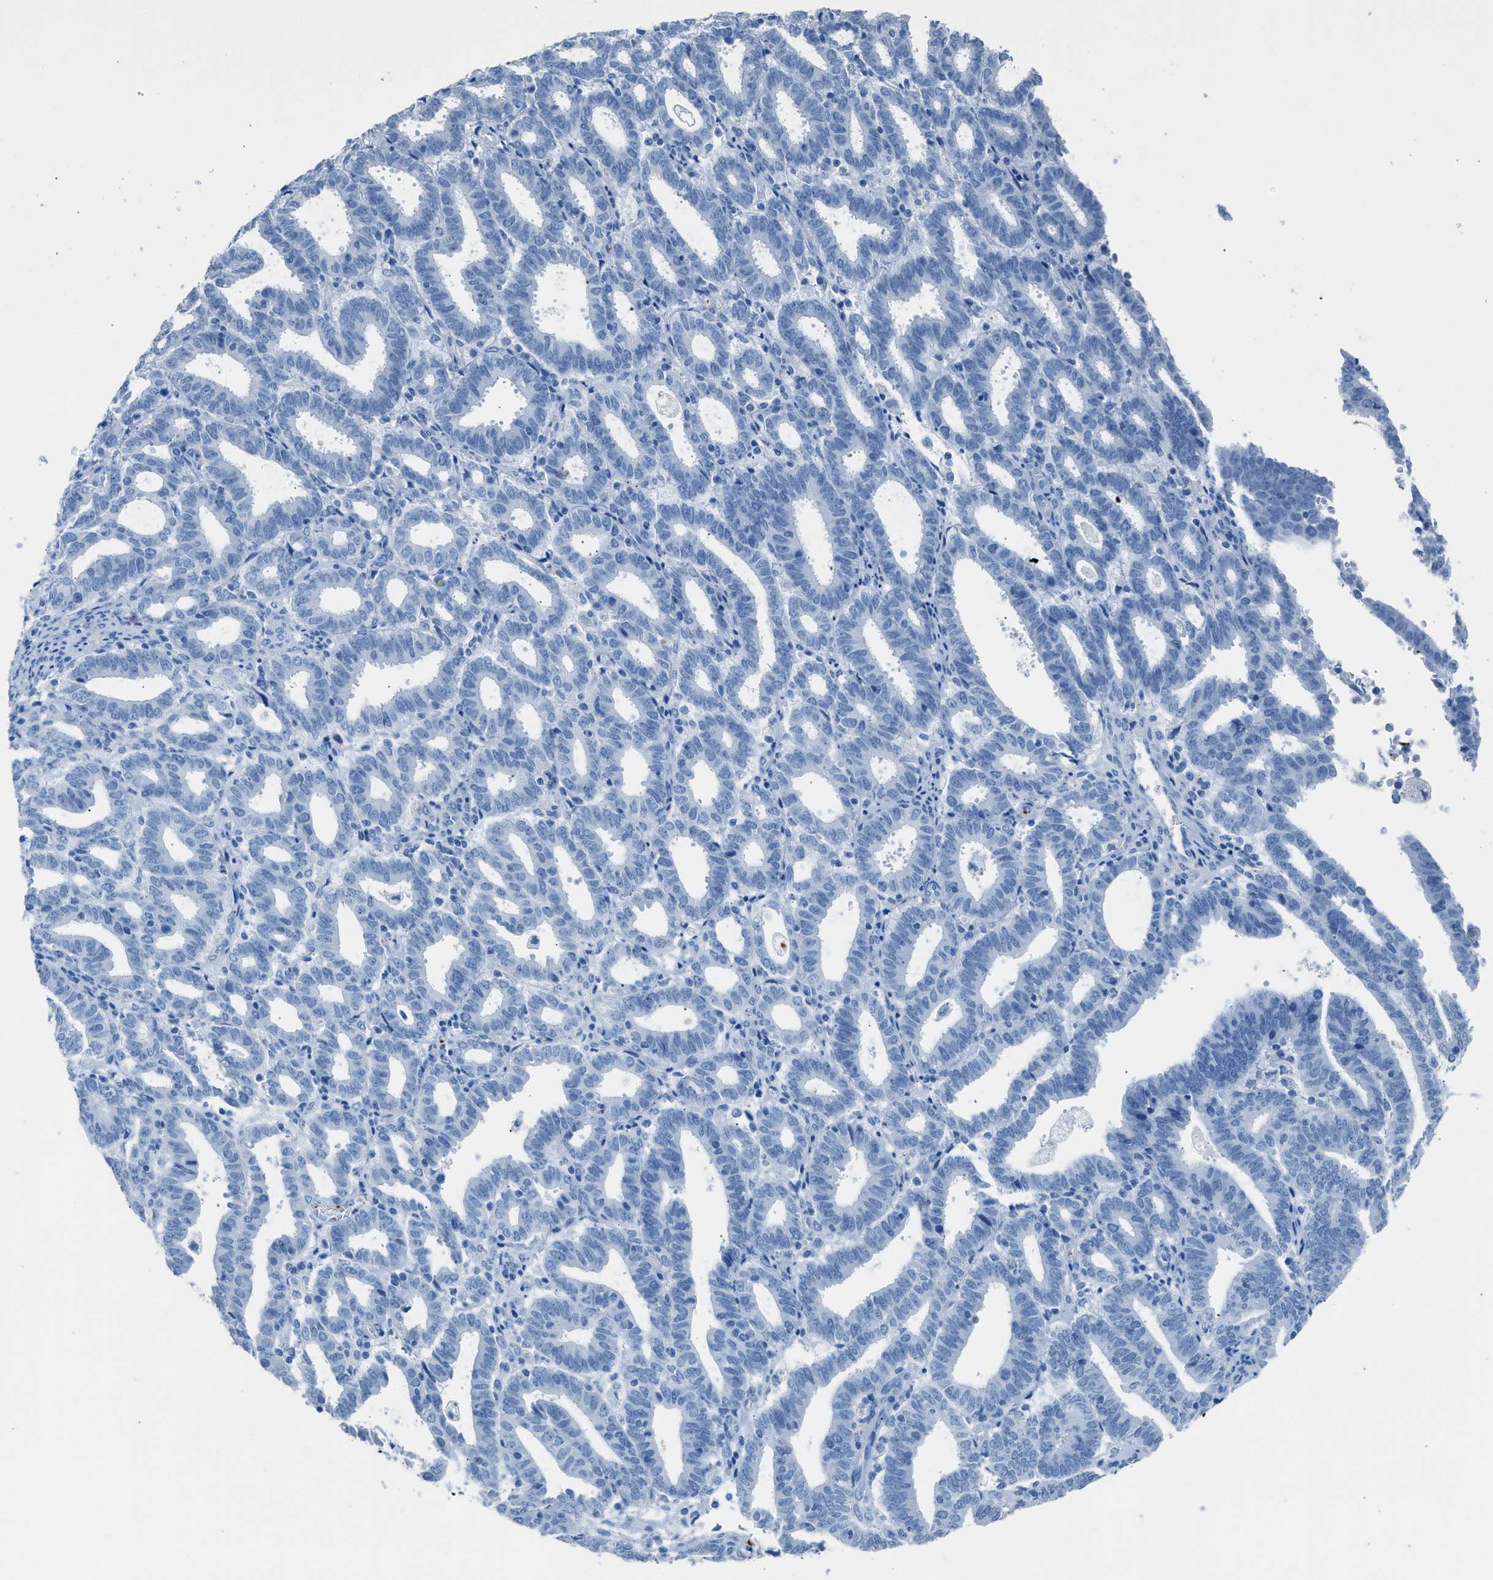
{"staining": {"intensity": "negative", "quantity": "none", "location": "none"}, "tissue": "endometrial cancer", "cell_type": "Tumor cells", "image_type": "cancer", "snomed": [{"axis": "morphology", "description": "Adenocarcinoma, NOS"}, {"axis": "topography", "description": "Uterus"}], "caption": "The micrograph shows no significant staining in tumor cells of endometrial adenocarcinoma.", "gene": "FAIM2", "patient": {"sex": "female", "age": 83}}